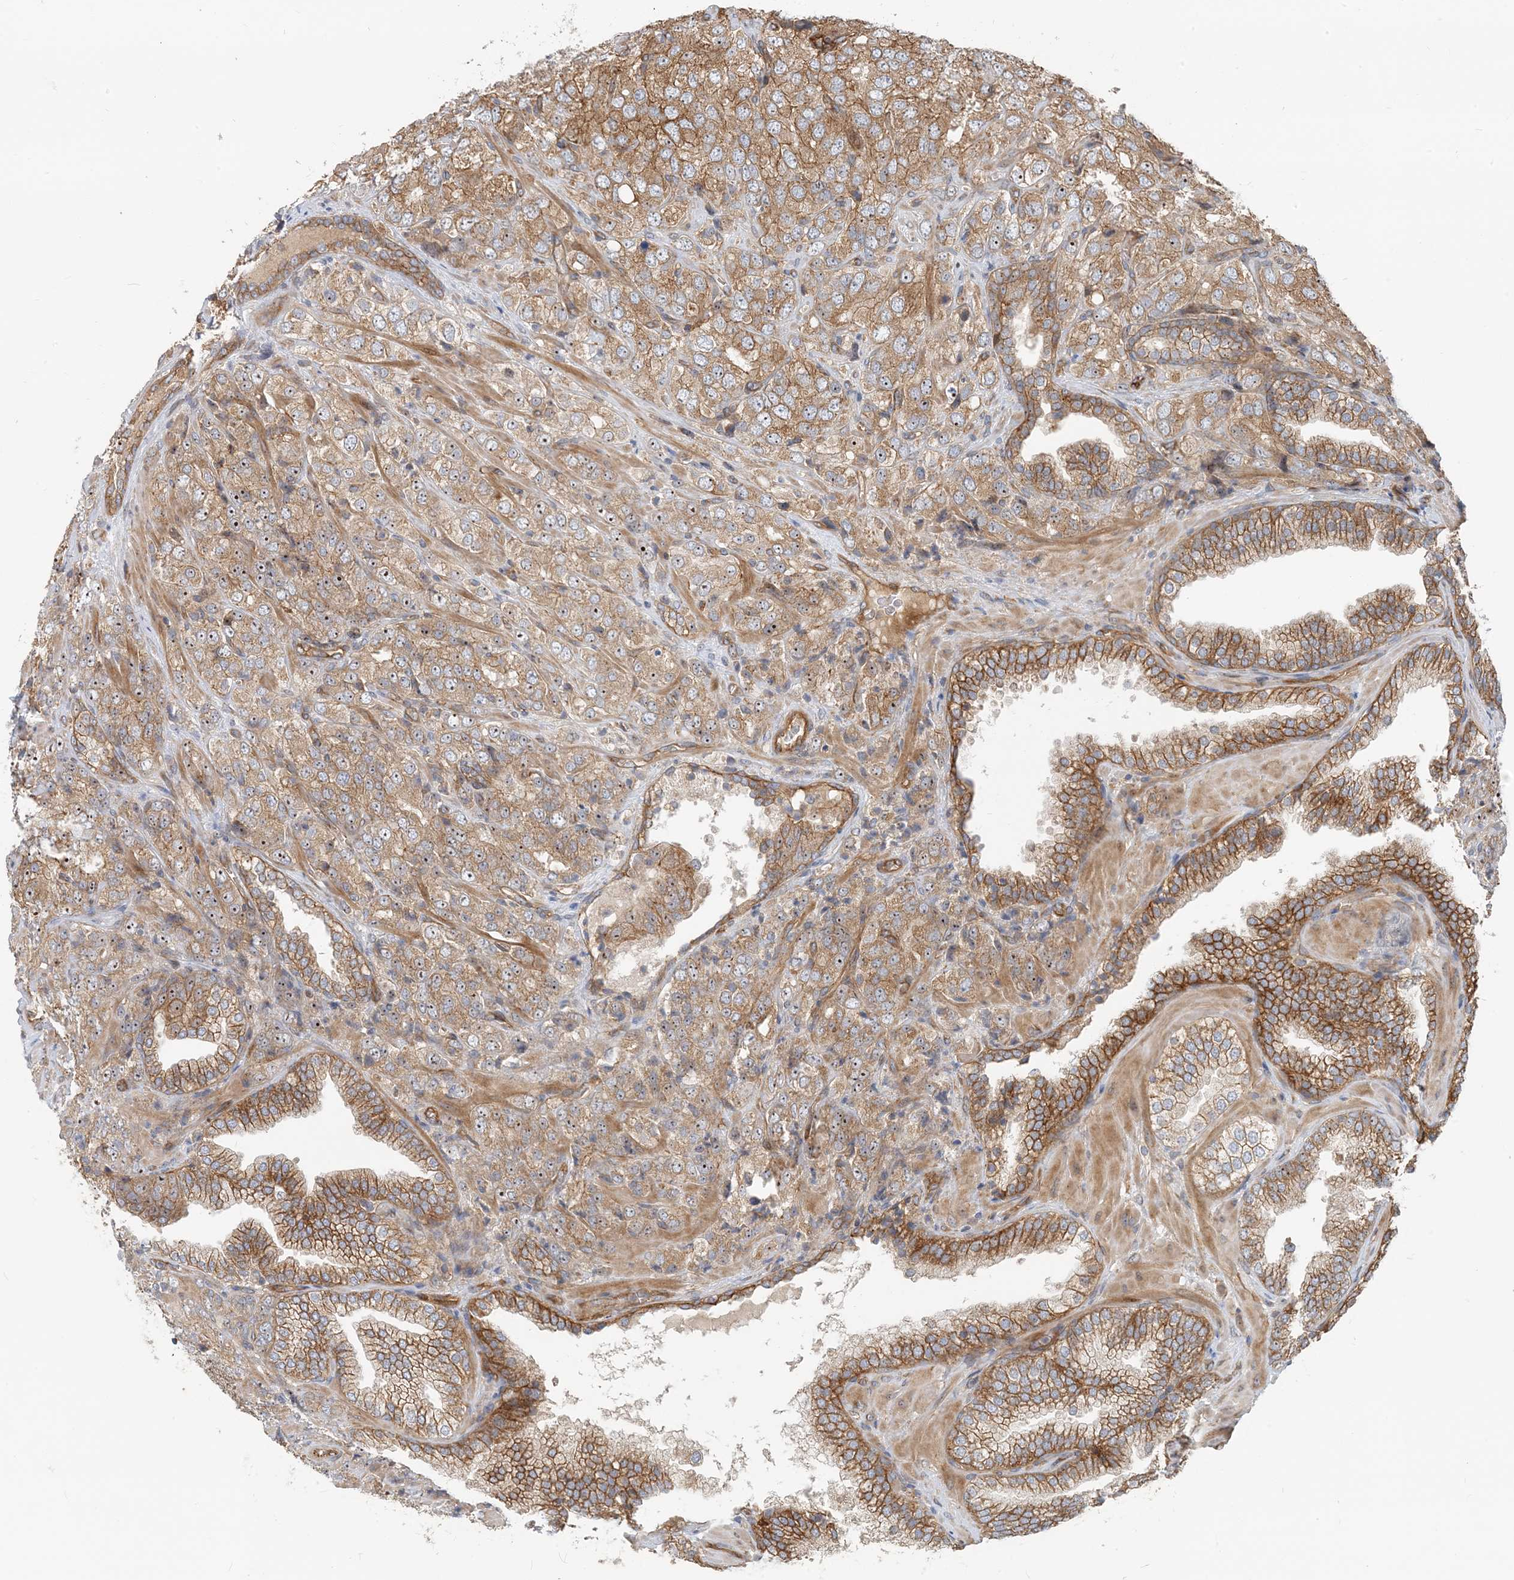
{"staining": {"intensity": "moderate", "quantity": ">75%", "location": "cytoplasmic/membranous,nuclear"}, "tissue": "prostate cancer", "cell_type": "Tumor cells", "image_type": "cancer", "snomed": [{"axis": "morphology", "description": "Adenocarcinoma, High grade"}, {"axis": "topography", "description": "Prostate"}], "caption": "Human prostate cancer stained with a brown dye exhibits moderate cytoplasmic/membranous and nuclear positive staining in about >75% of tumor cells.", "gene": "MYL5", "patient": {"sex": "male", "age": 58}}